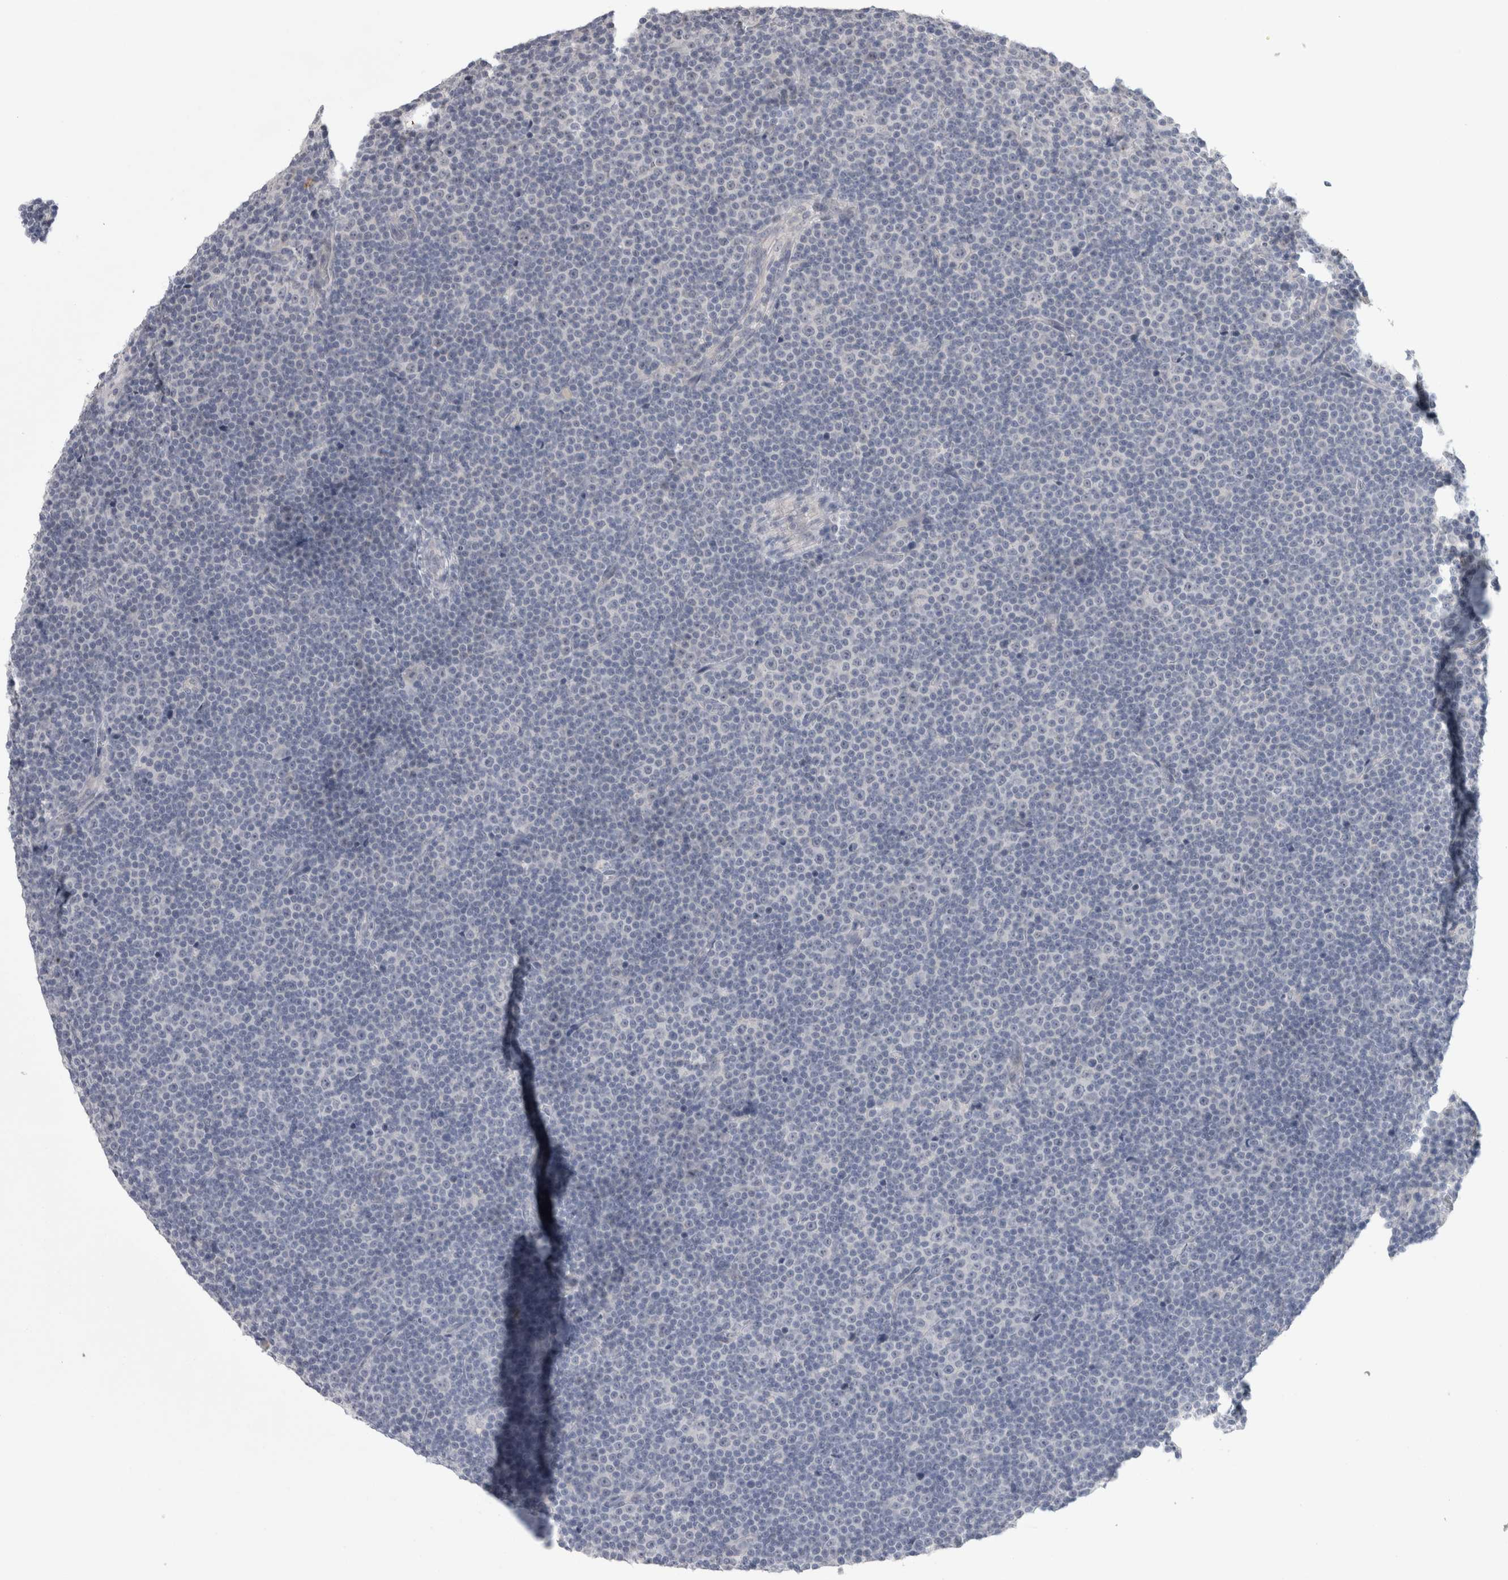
{"staining": {"intensity": "negative", "quantity": "none", "location": "none"}, "tissue": "lymphoma", "cell_type": "Tumor cells", "image_type": "cancer", "snomed": [{"axis": "morphology", "description": "Malignant lymphoma, non-Hodgkin's type, Low grade"}, {"axis": "topography", "description": "Lymph node"}], "caption": "An IHC image of malignant lymphoma, non-Hodgkin's type (low-grade) is shown. There is no staining in tumor cells of malignant lymphoma, non-Hodgkin's type (low-grade).", "gene": "TONSL", "patient": {"sex": "female", "age": 67}}